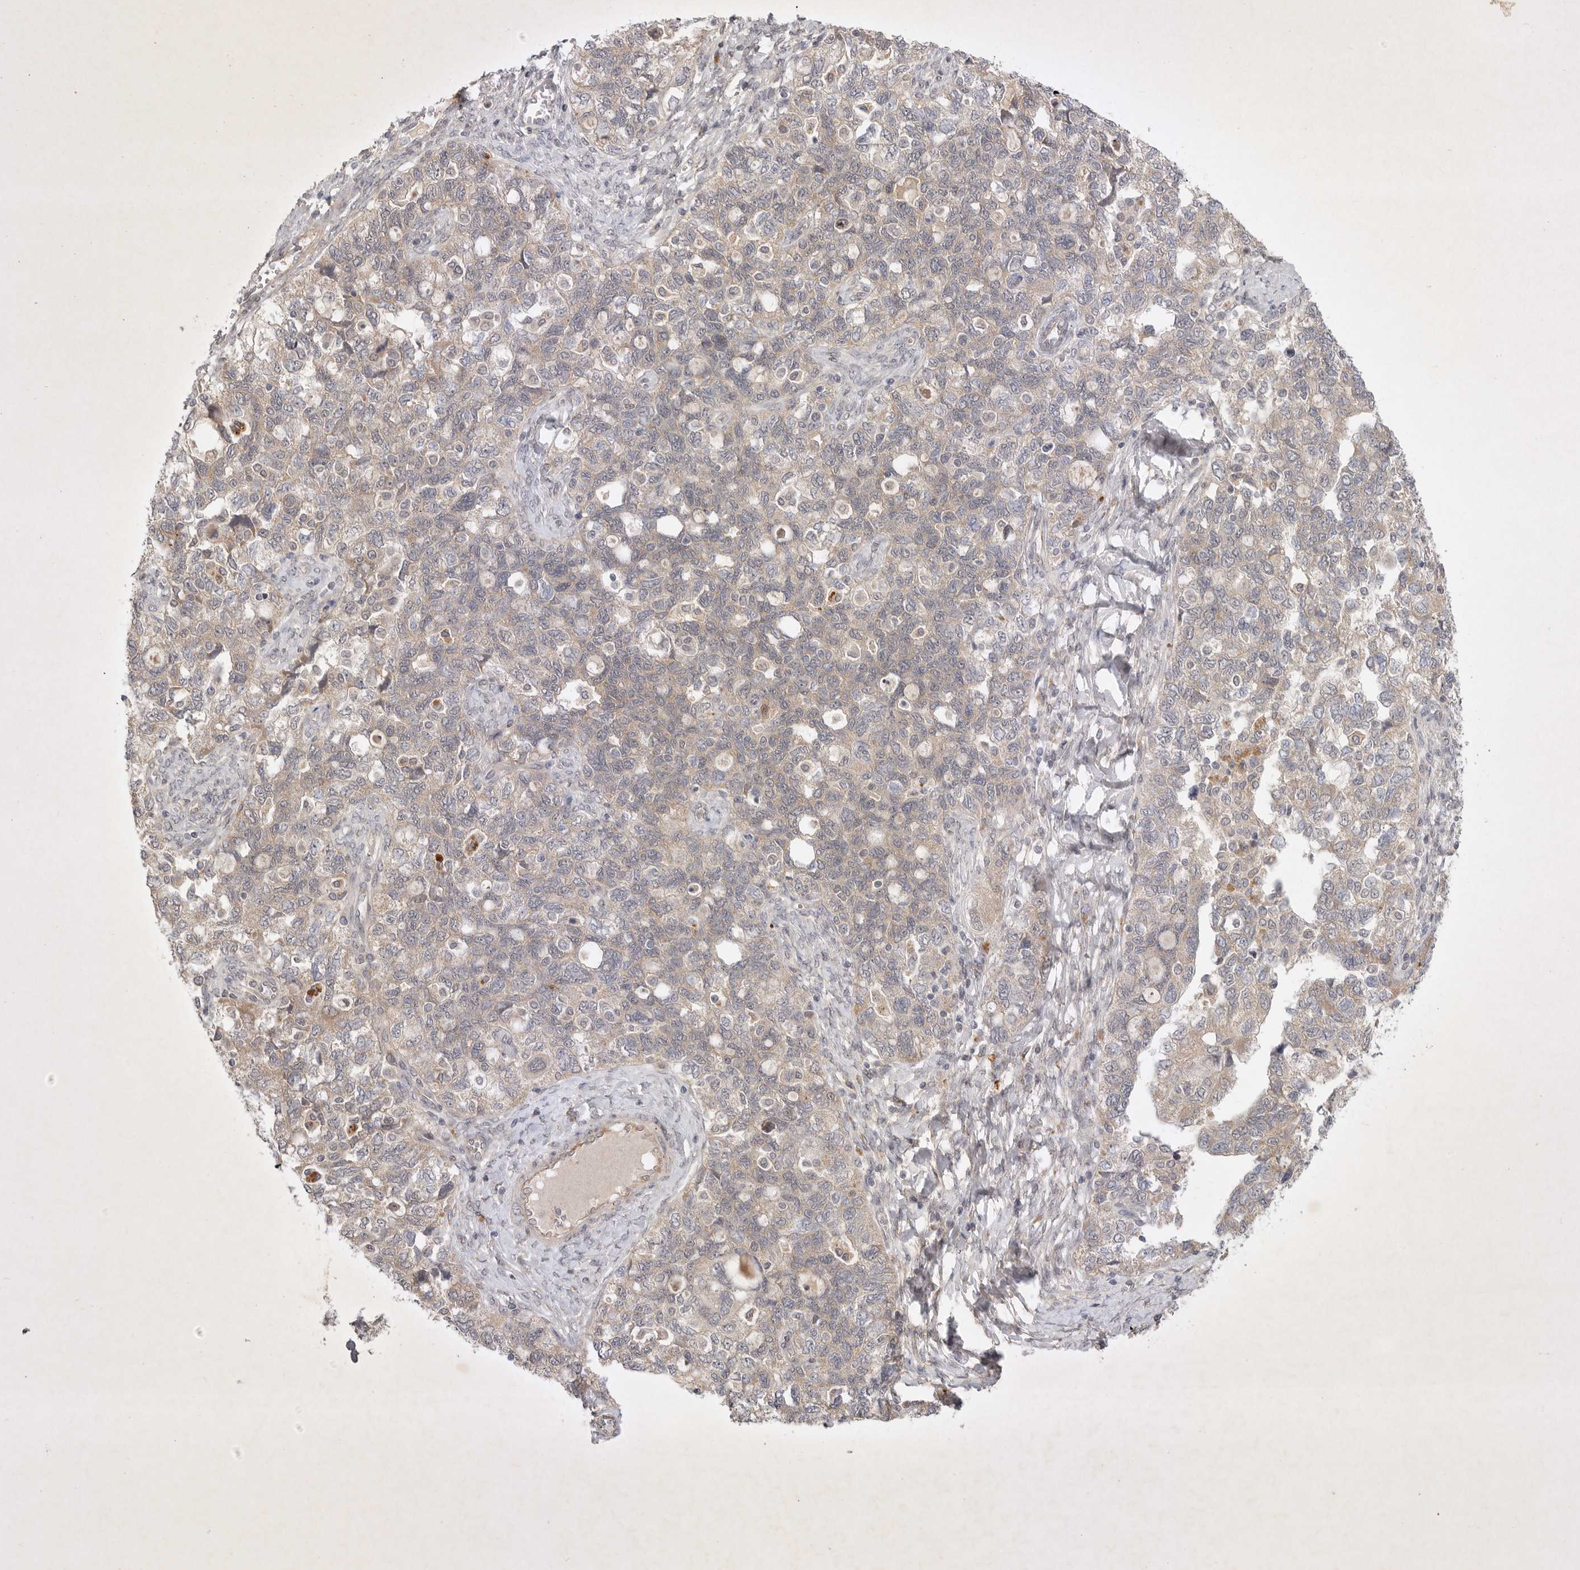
{"staining": {"intensity": "weak", "quantity": "25%-75%", "location": "cytoplasmic/membranous"}, "tissue": "ovarian cancer", "cell_type": "Tumor cells", "image_type": "cancer", "snomed": [{"axis": "morphology", "description": "Carcinoma, NOS"}, {"axis": "morphology", "description": "Cystadenocarcinoma, serous, NOS"}, {"axis": "topography", "description": "Ovary"}], "caption": "An immunohistochemistry (IHC) micrograph of neoplastic tissue is shown. Protein staining in brown shows weak cytoplasmic/membranous positivity in ovarian carcinoma within tumor cells. Using DAB (brown) and hematoxylin (blue) stains, captured at high magnification using brightfield microscopy.", "gene": "PTPDC1", "patient": {"sex": "female", "age": 69}}